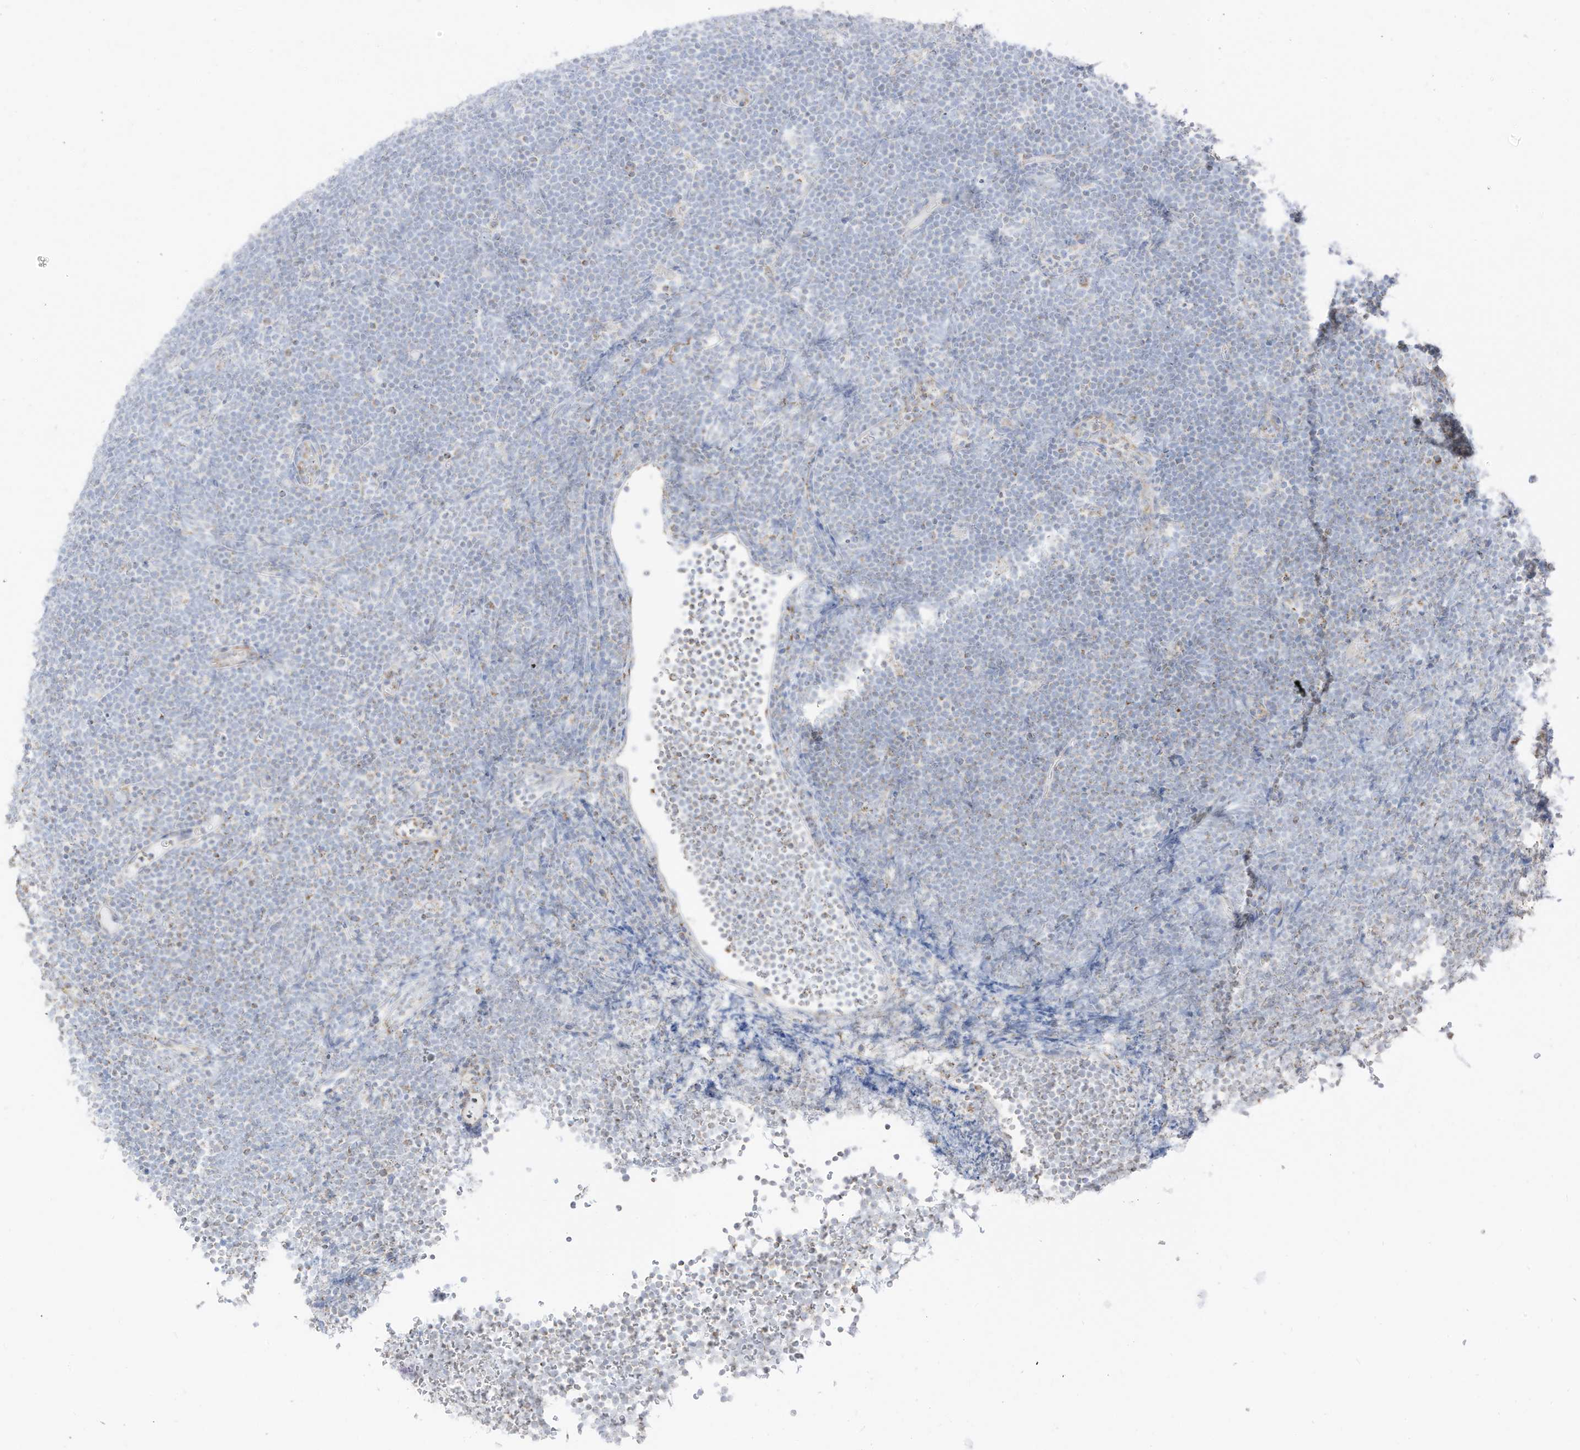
{"staining": {"intensity": "negative", "quantity": "none", "location": "none"}, "tissue": "lymphoma", "cell_type": "Tumor cells", "image_type": "cancer", "snomed": [{"axis": "morphology", "description": "Malignant lymphoma, non-Hodgkin's type, High grade"}, {"axis": "topography", "description": "Lymph node"}], "caption": "Tumor cells show no significant protein expression in lymphoma.", "gene": "ETHE1", "patient": {"sex": "male", "age": 13}}